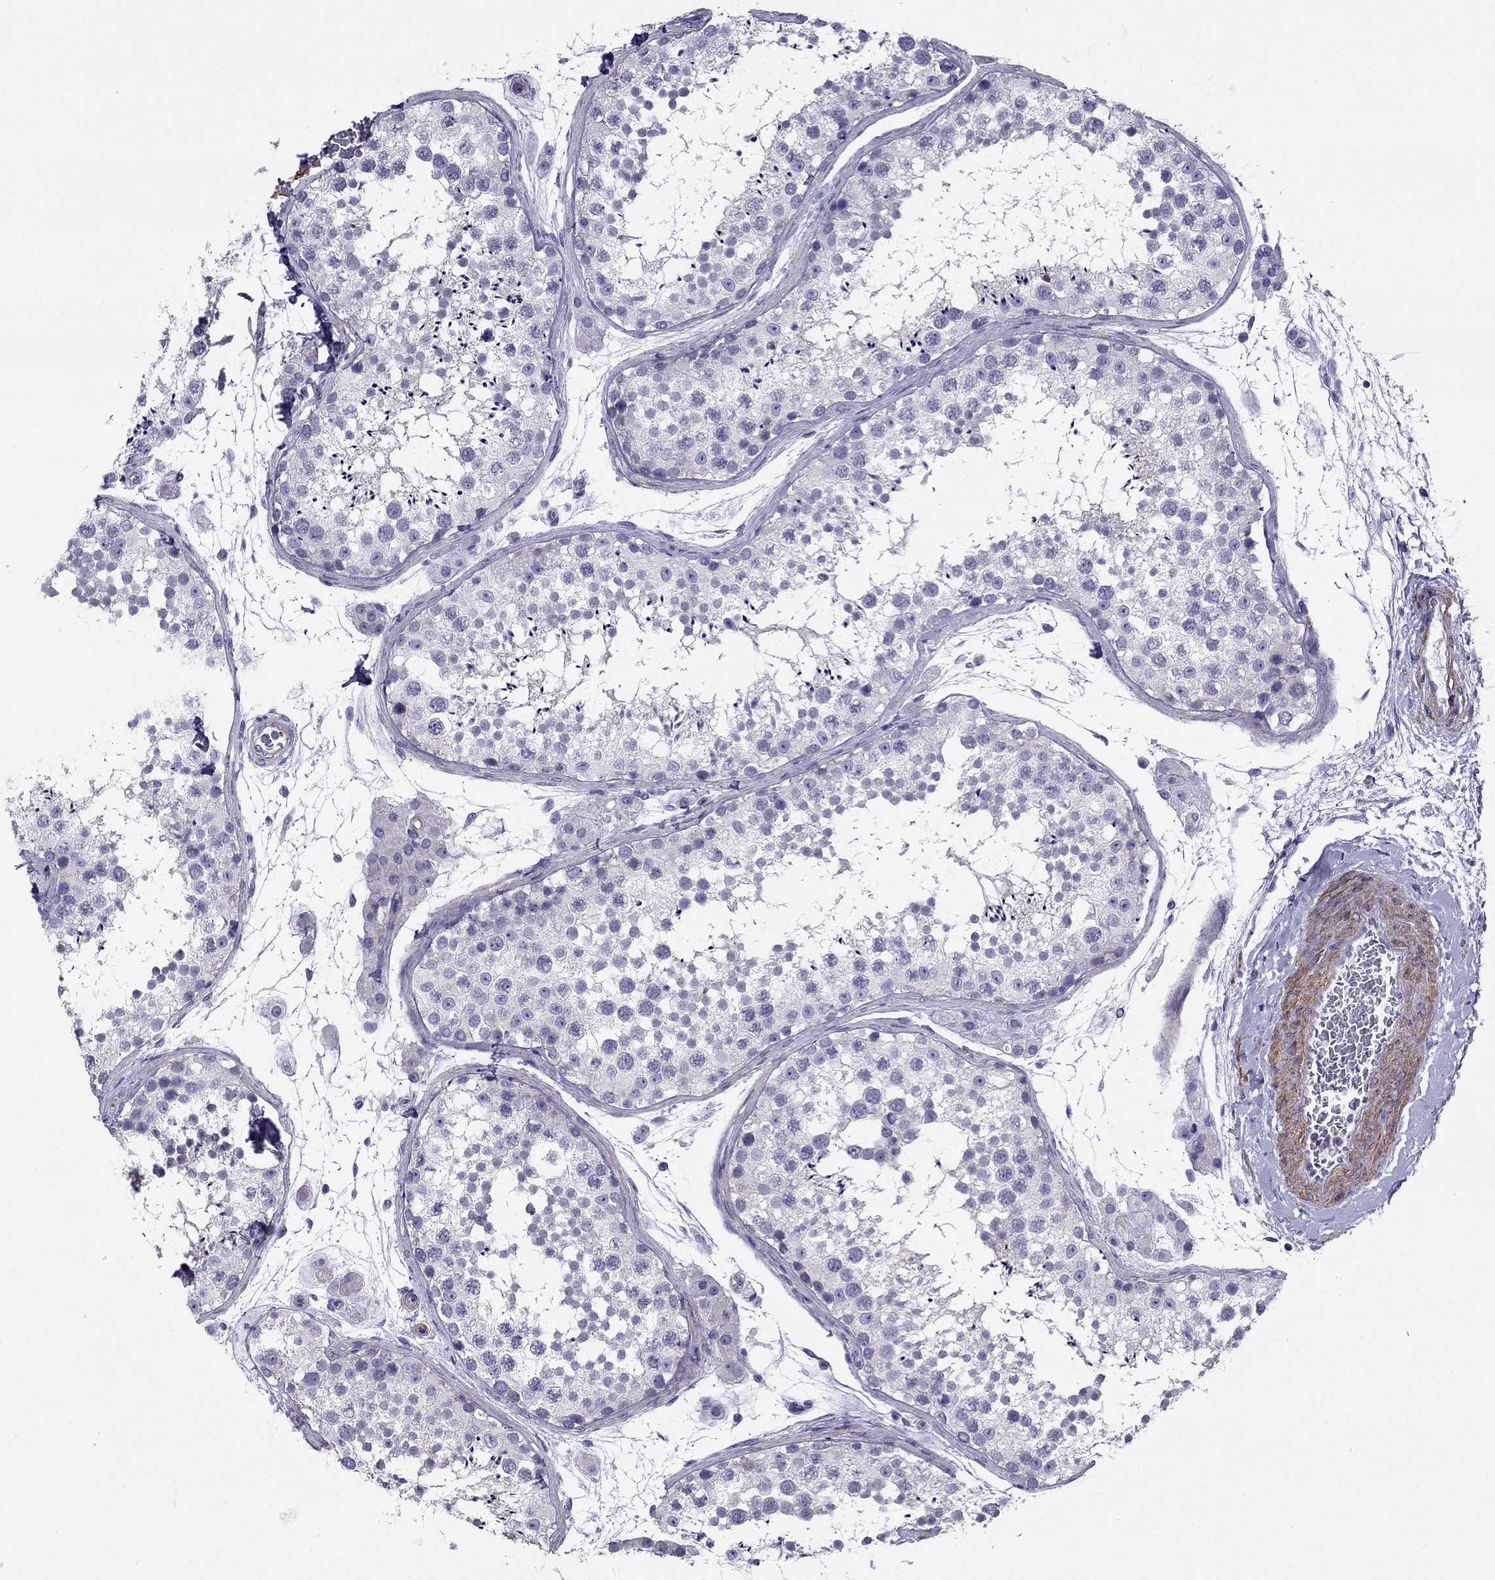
{"staining": {"intensity": "negative", "quantity": "none", "location": "none"}, "tissue": "testis", "cell_type": "Cells in seminiferous ducts", "image_type": "normal", "snomed": [{"axis": "morphology", "description": "Normal tissue, NOS"}, {"axis": "topography", "description": "Testis"}], "caption": "Benign testis was stained to show a protein in brown. There is no significant positivity in cells in seminiferous ducts. The staining is performed using DAB brown chromogen with nuclei counter-stained in using hematoxylin.", "gene": "GPR50", "patient": {"sex": "male", "age": 41}}